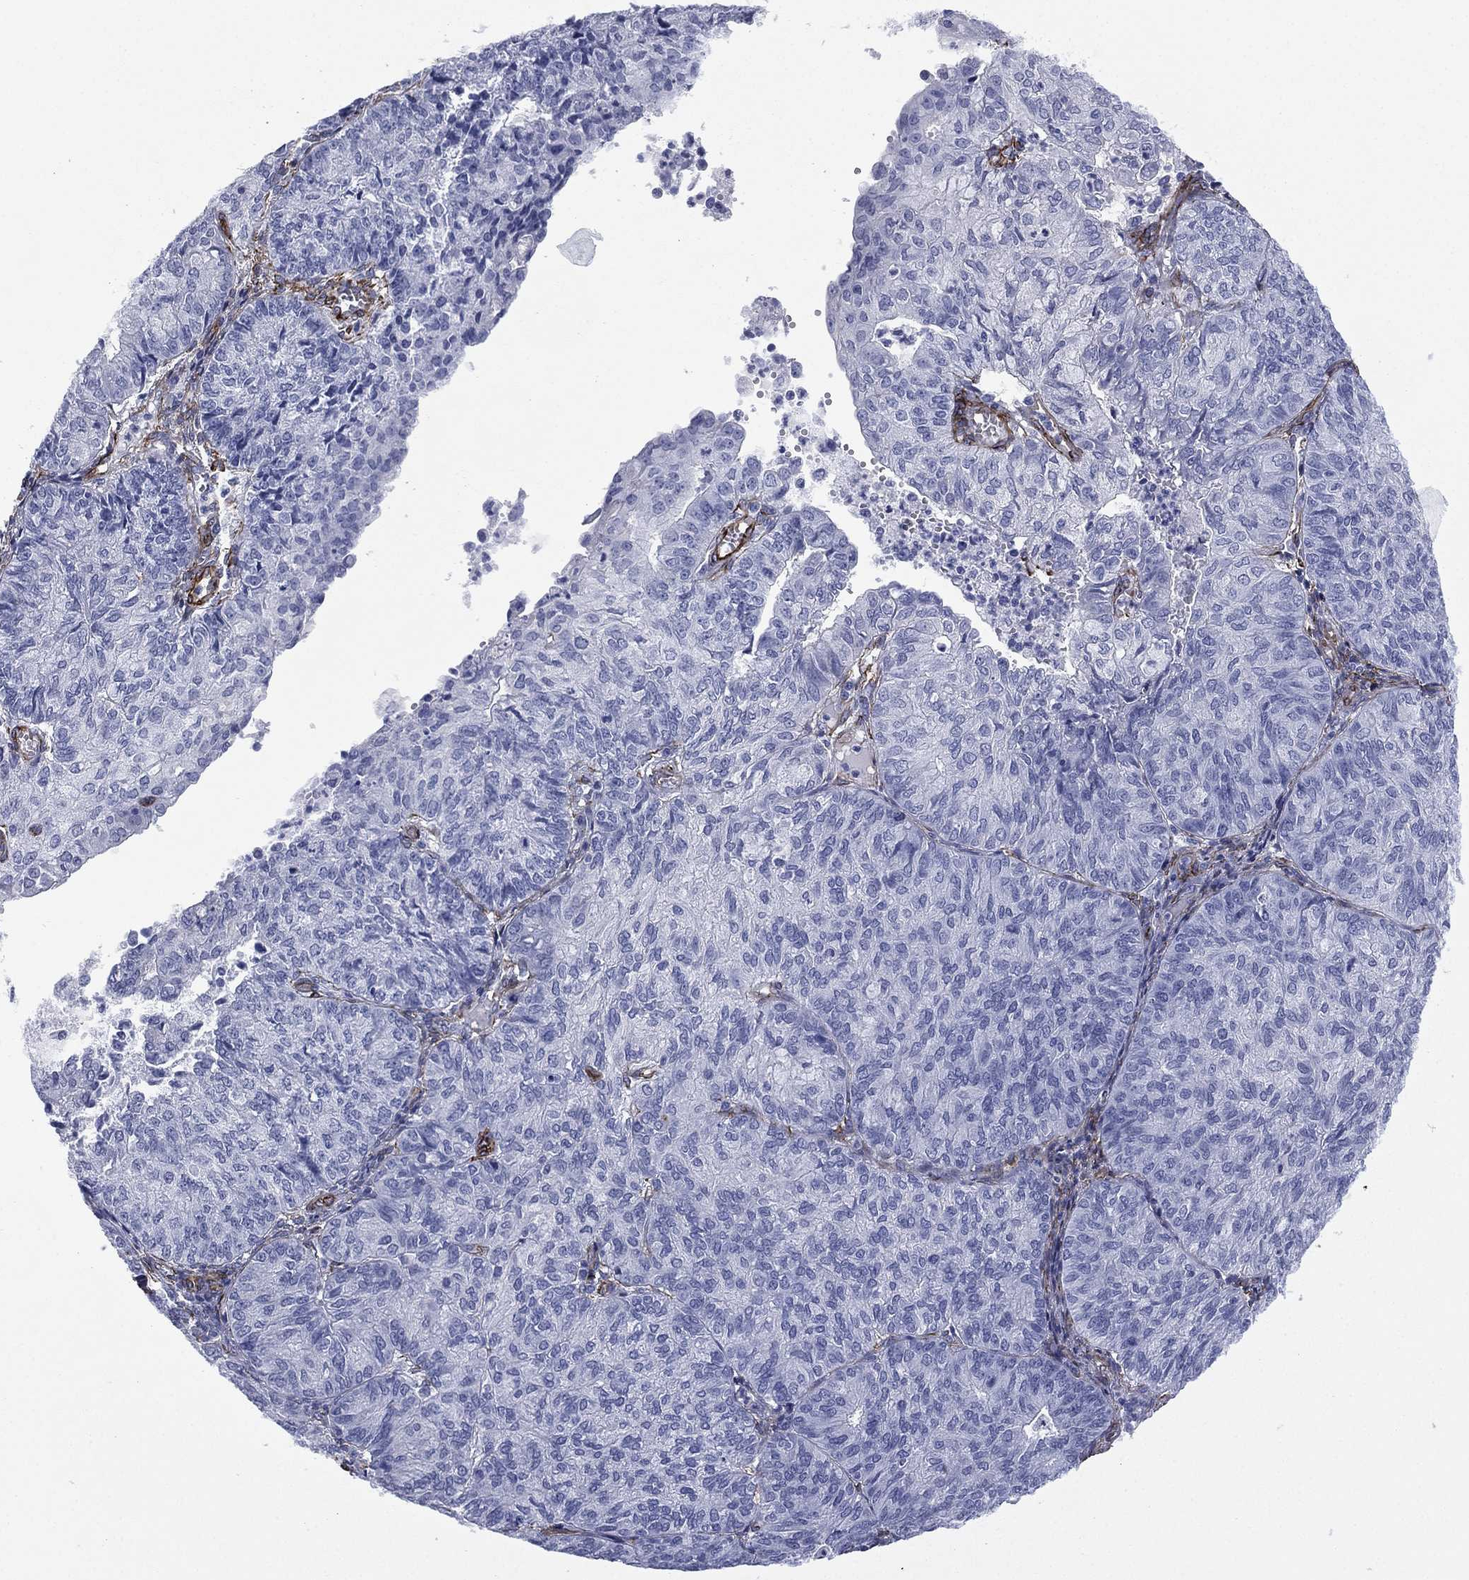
{"staining": {"intensity": "negative", "quantity": "none", "location": "none"}, "tissue": "endometrial cancer", "cell_type": "Tumor cells", "image_type": "cancer", "snomed": [{"axis": "morphology", "description": "Adenocarcinoma, NOS"}, {"axis": "topography", "description": "Endometrium"}], "caption": "Human endometrial cancer (adenocarcinoma) stained for a protein using IHC exhibits no staining in tumor cells.", "gene": "CAVIN3", "patient": {"sex": "female", "age": 82}}